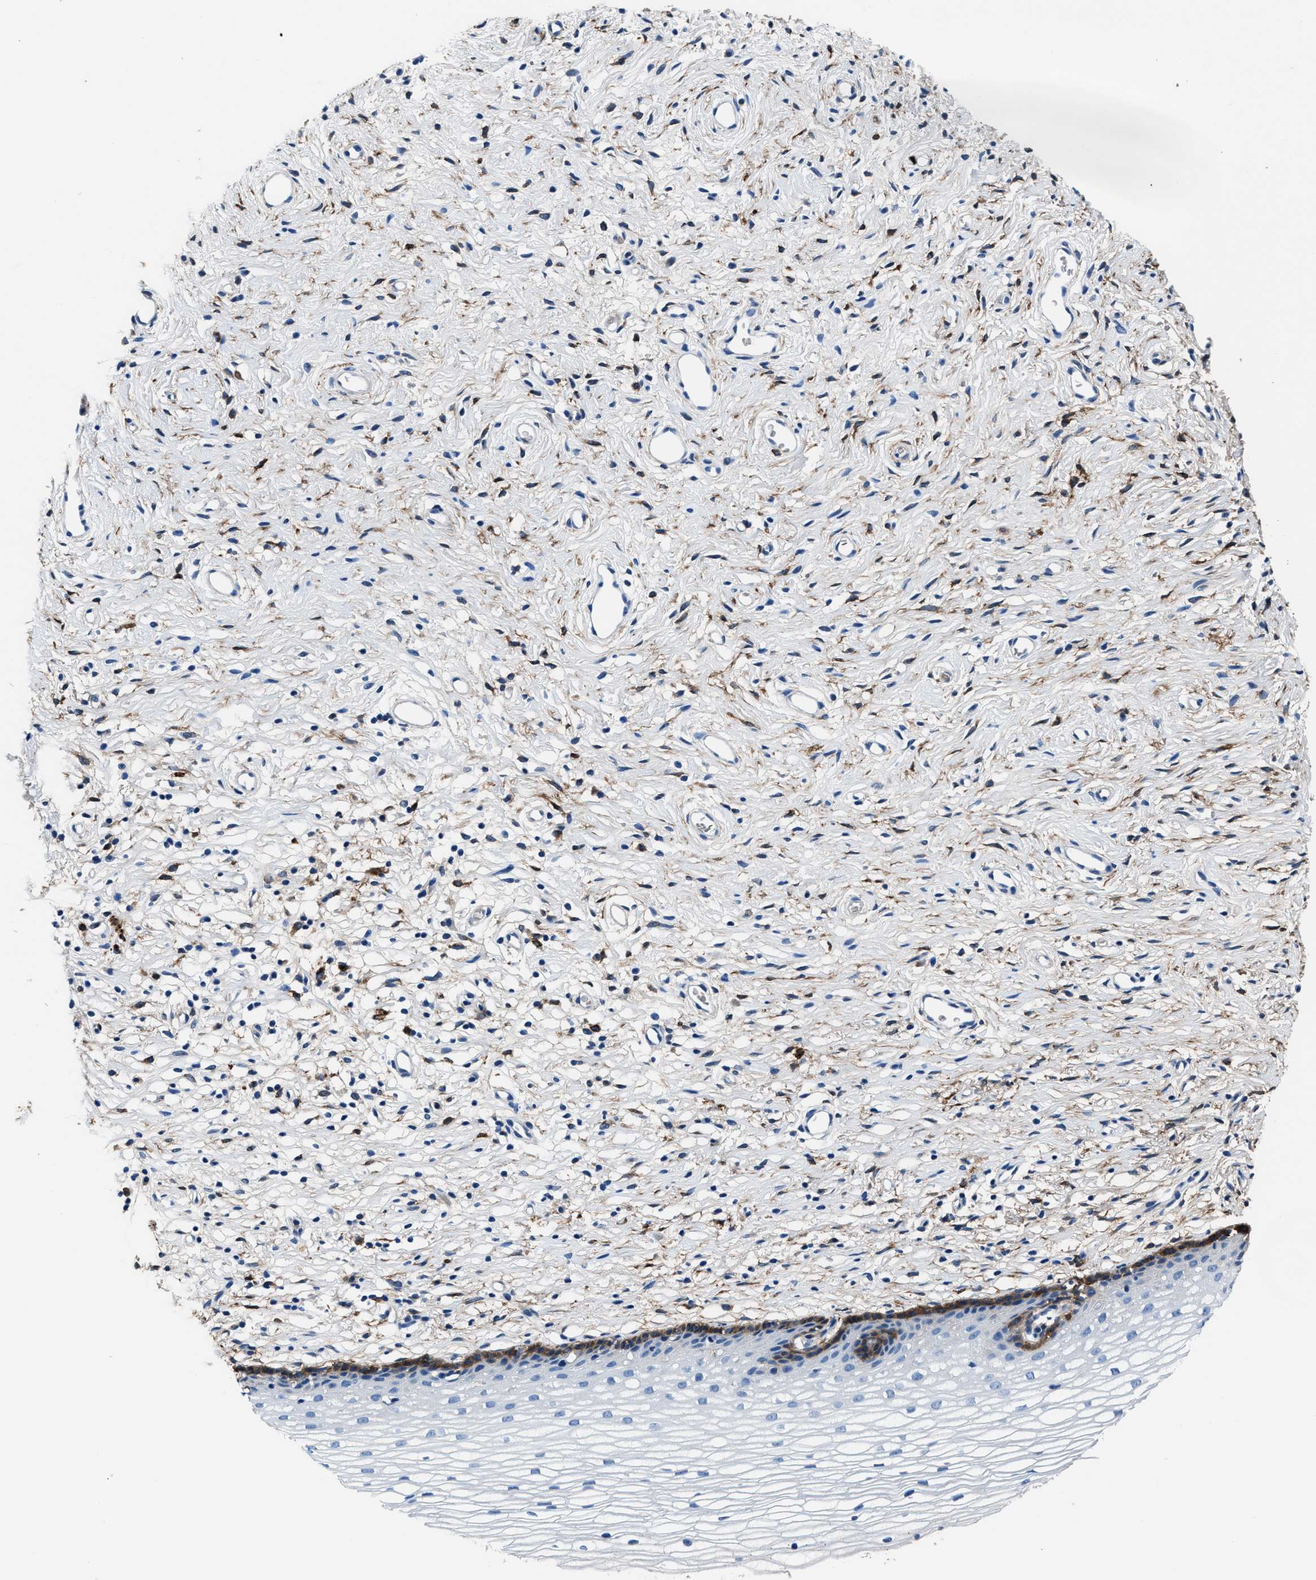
{"staining": {"intensity": "negative", "quantity": "none", "location": "none"}, "tissue": "cervix", "cell_type": "Glandular cells", "image_type": "normal", "snomed": [{"axis": "morphology", "description": "Normal tissue, NOS"}, {"axis": "topography", "description": "Cervix"}], "caption": "Histopathology image shows no protein positivity in glandular cells of unremarkable cervix. (Stains: DAB (3,3'-diaminobenzidine) immunohistochemistry with hematoxylin counter stain, Microscopy: brightfield microscopy at high magnification).", "gene": "FTL", "patient": {"sex": "female", "age": 77}}